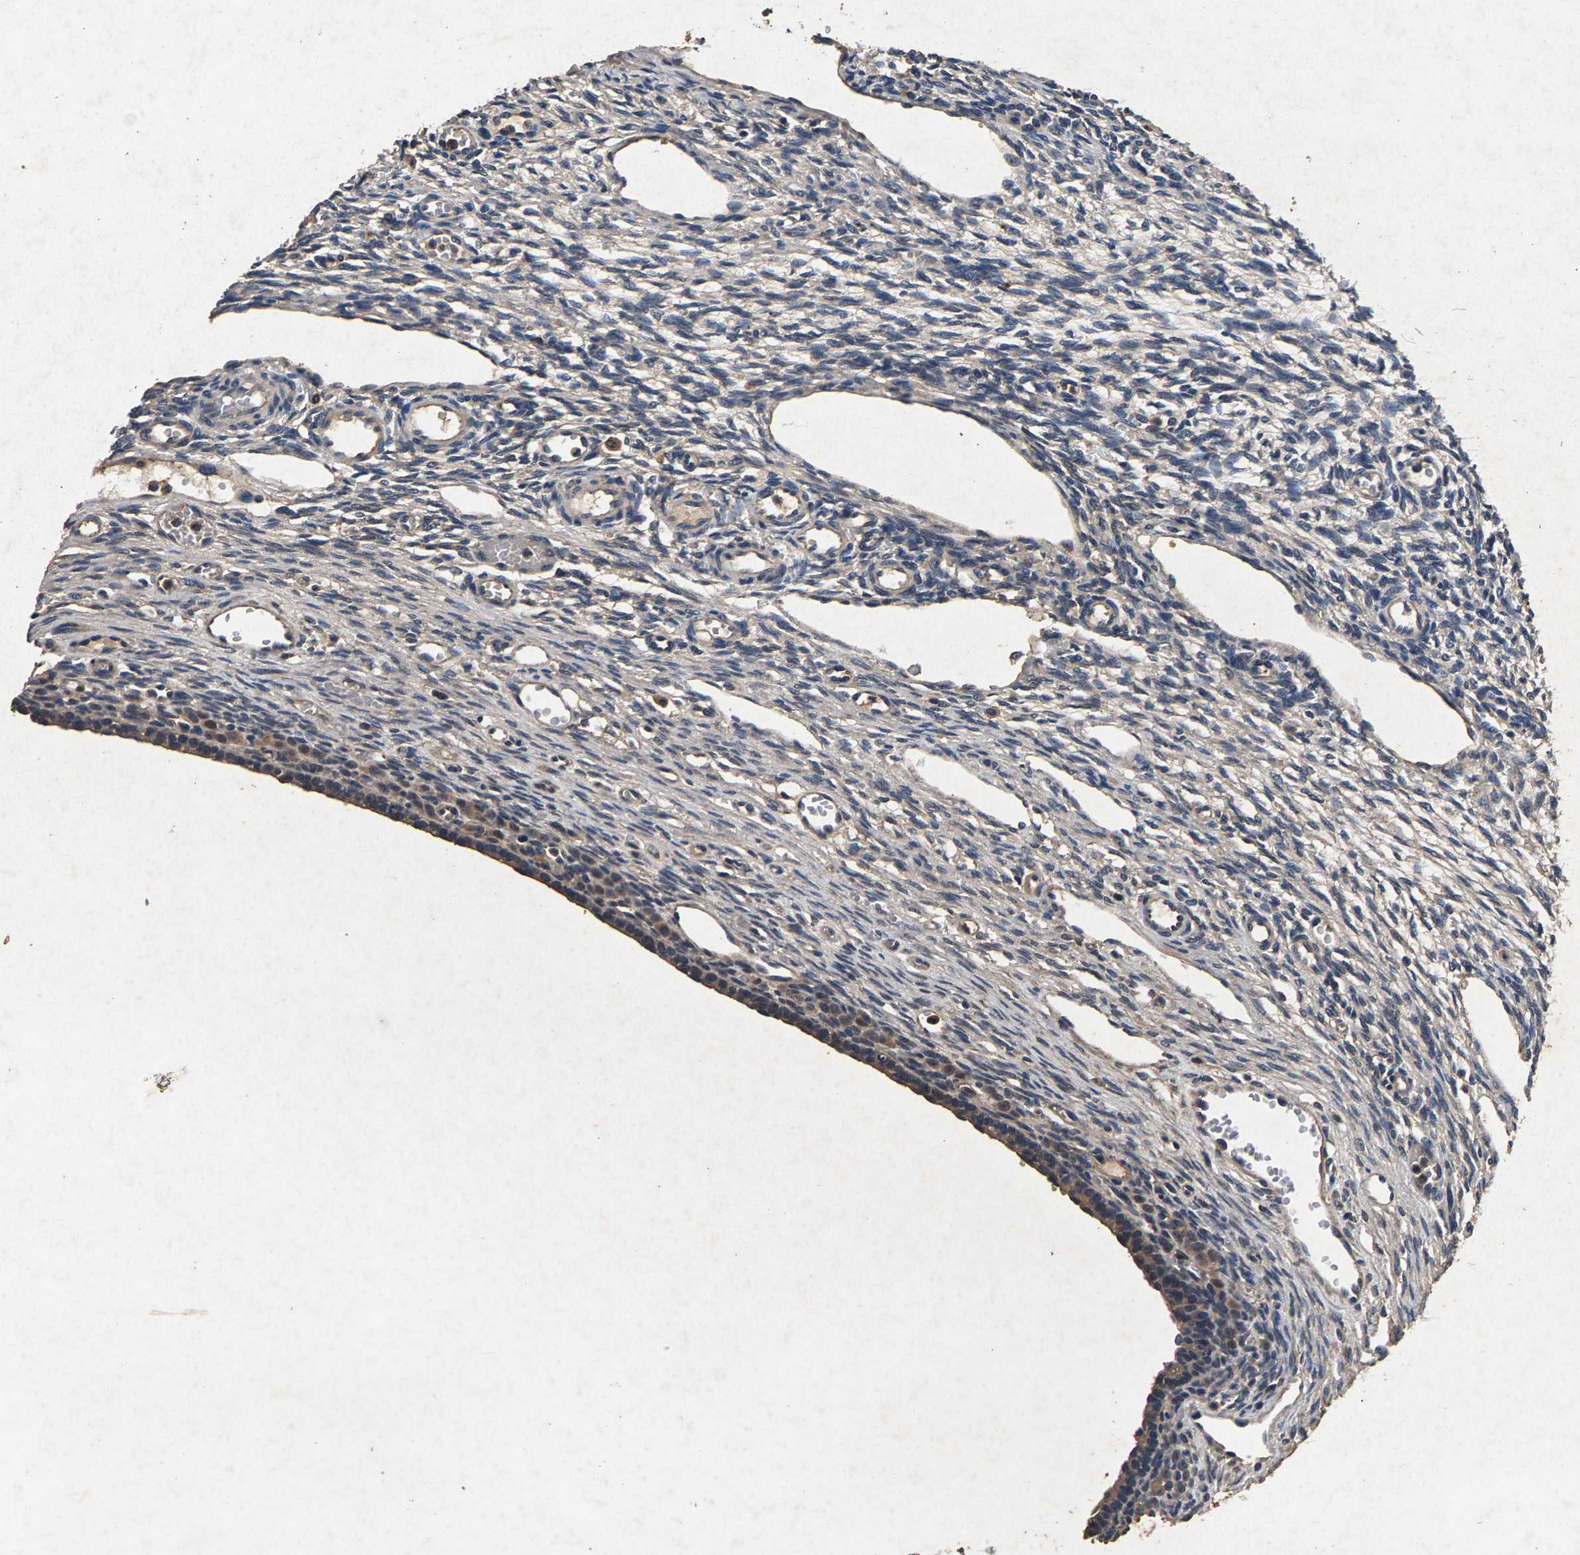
{"staining": {"intensity": "negative", "quantity": "none", "location": "none"}, "tissue": "ovary", "cell_type": "Ovarian stroma cells", "image_type": "normal", "snomed": [{"axis": "morphology", "description": "Normal tissue, NOS"}, {"axis": "topography", "description": "Ovary"}], "caption": "Immunohistochemical staining of normal human ovary displays no significant staining in ovarian stroma cells.", "gene": "PPP1CC", "patient": {"sex": "female", "age": 33}}